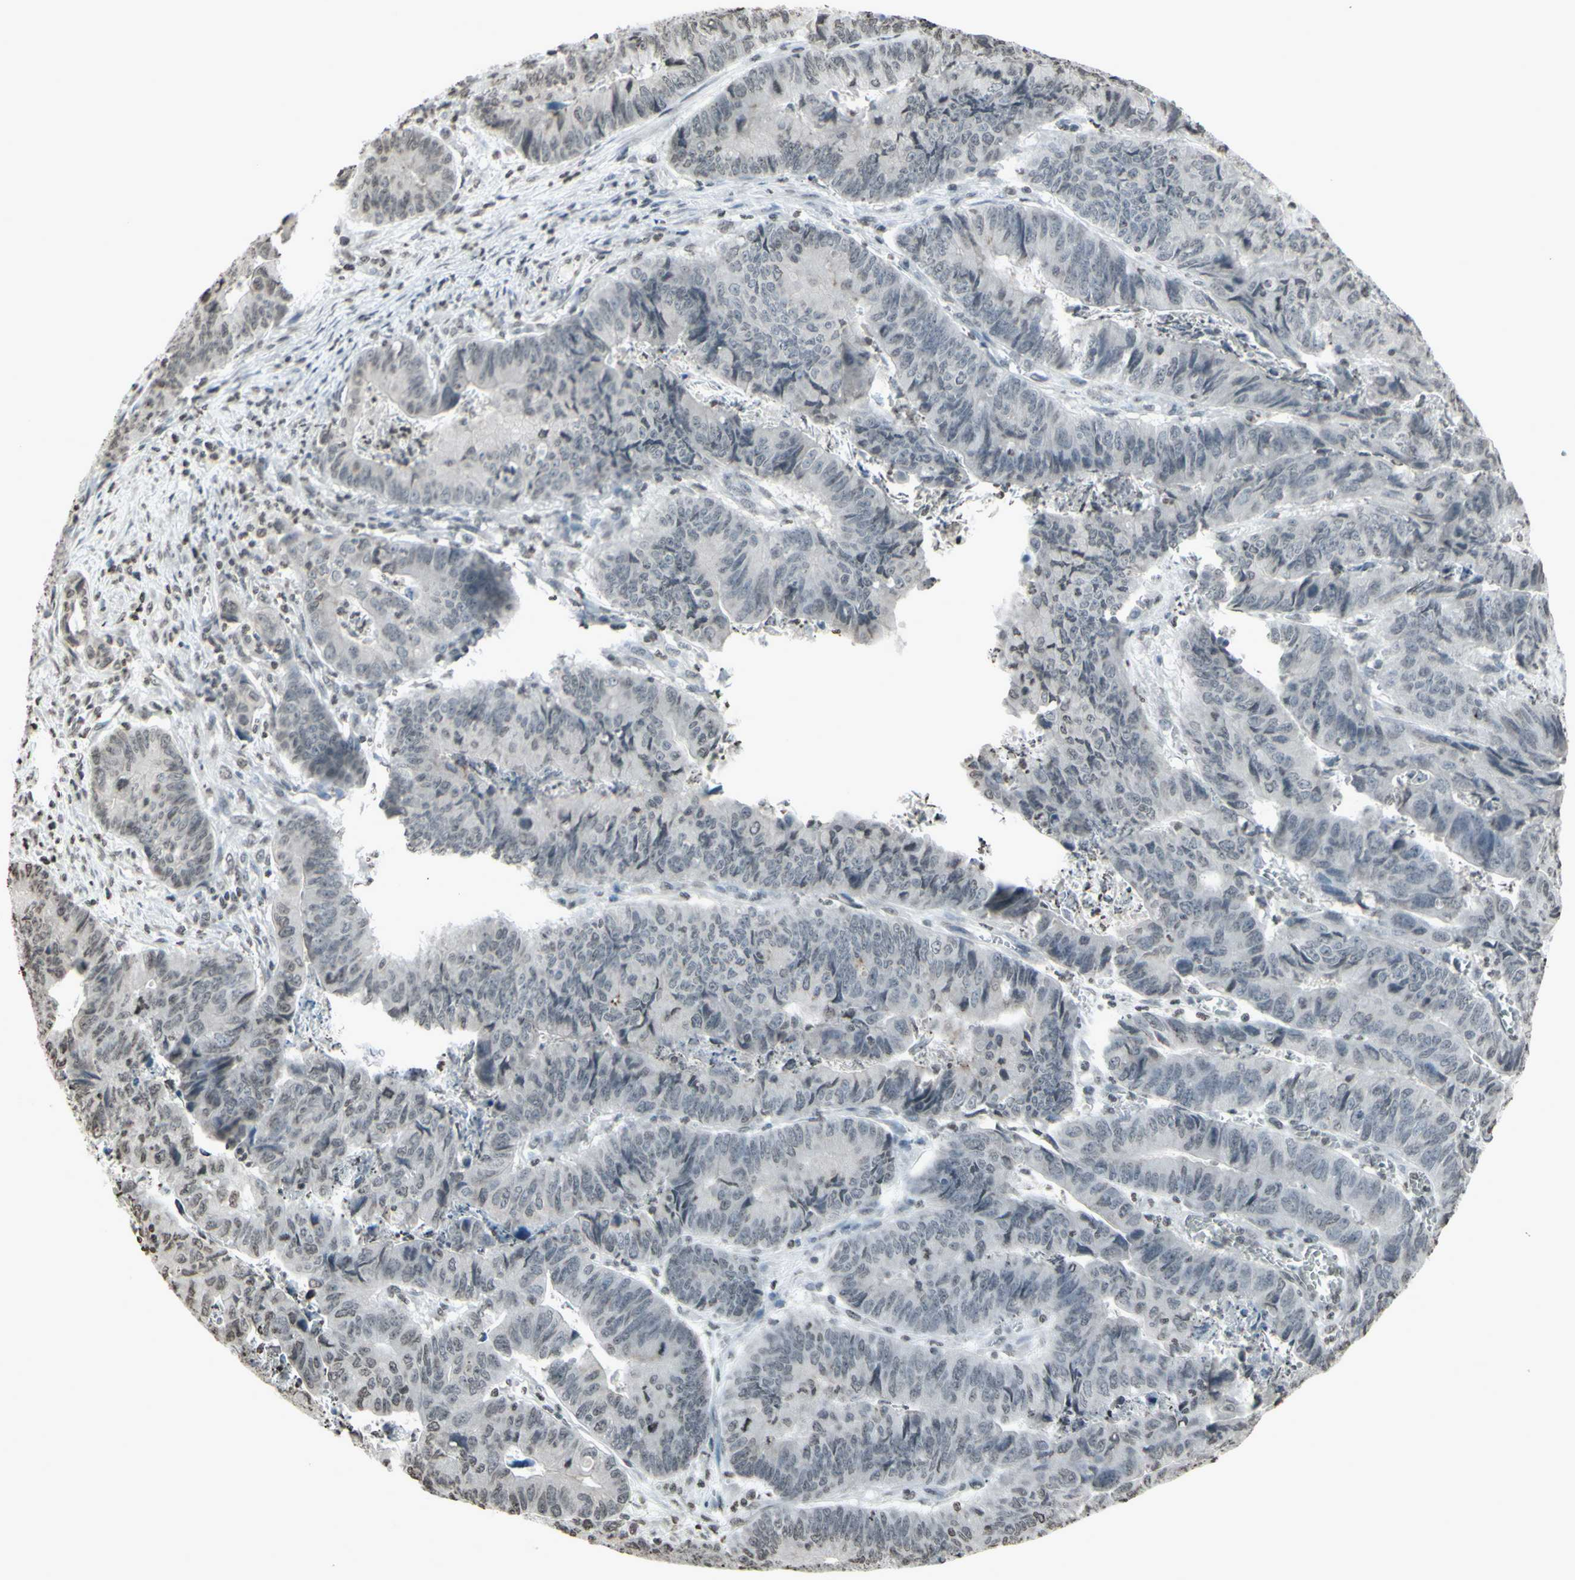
{"staining": {"intensity": "negative", "quantity": "none", "location": "none"}, "tissue": "stomach cancer", "cell_type": "Tumor cells", "image_type": "cancer", "snomed": [{"axis": "morphology", "description": "Adenocarcinoma, NOS"}, {"axis": "topography", "description": "Stomach, lower"}], "caption": "Histopathology image shows no significant protein positivity in tumor cells of adenocarcinoma (stomach). (IHC, brightfield microscopy, high magnification).", "gene": "CD79B", "patient": {"sex": "male", "age": 77}}